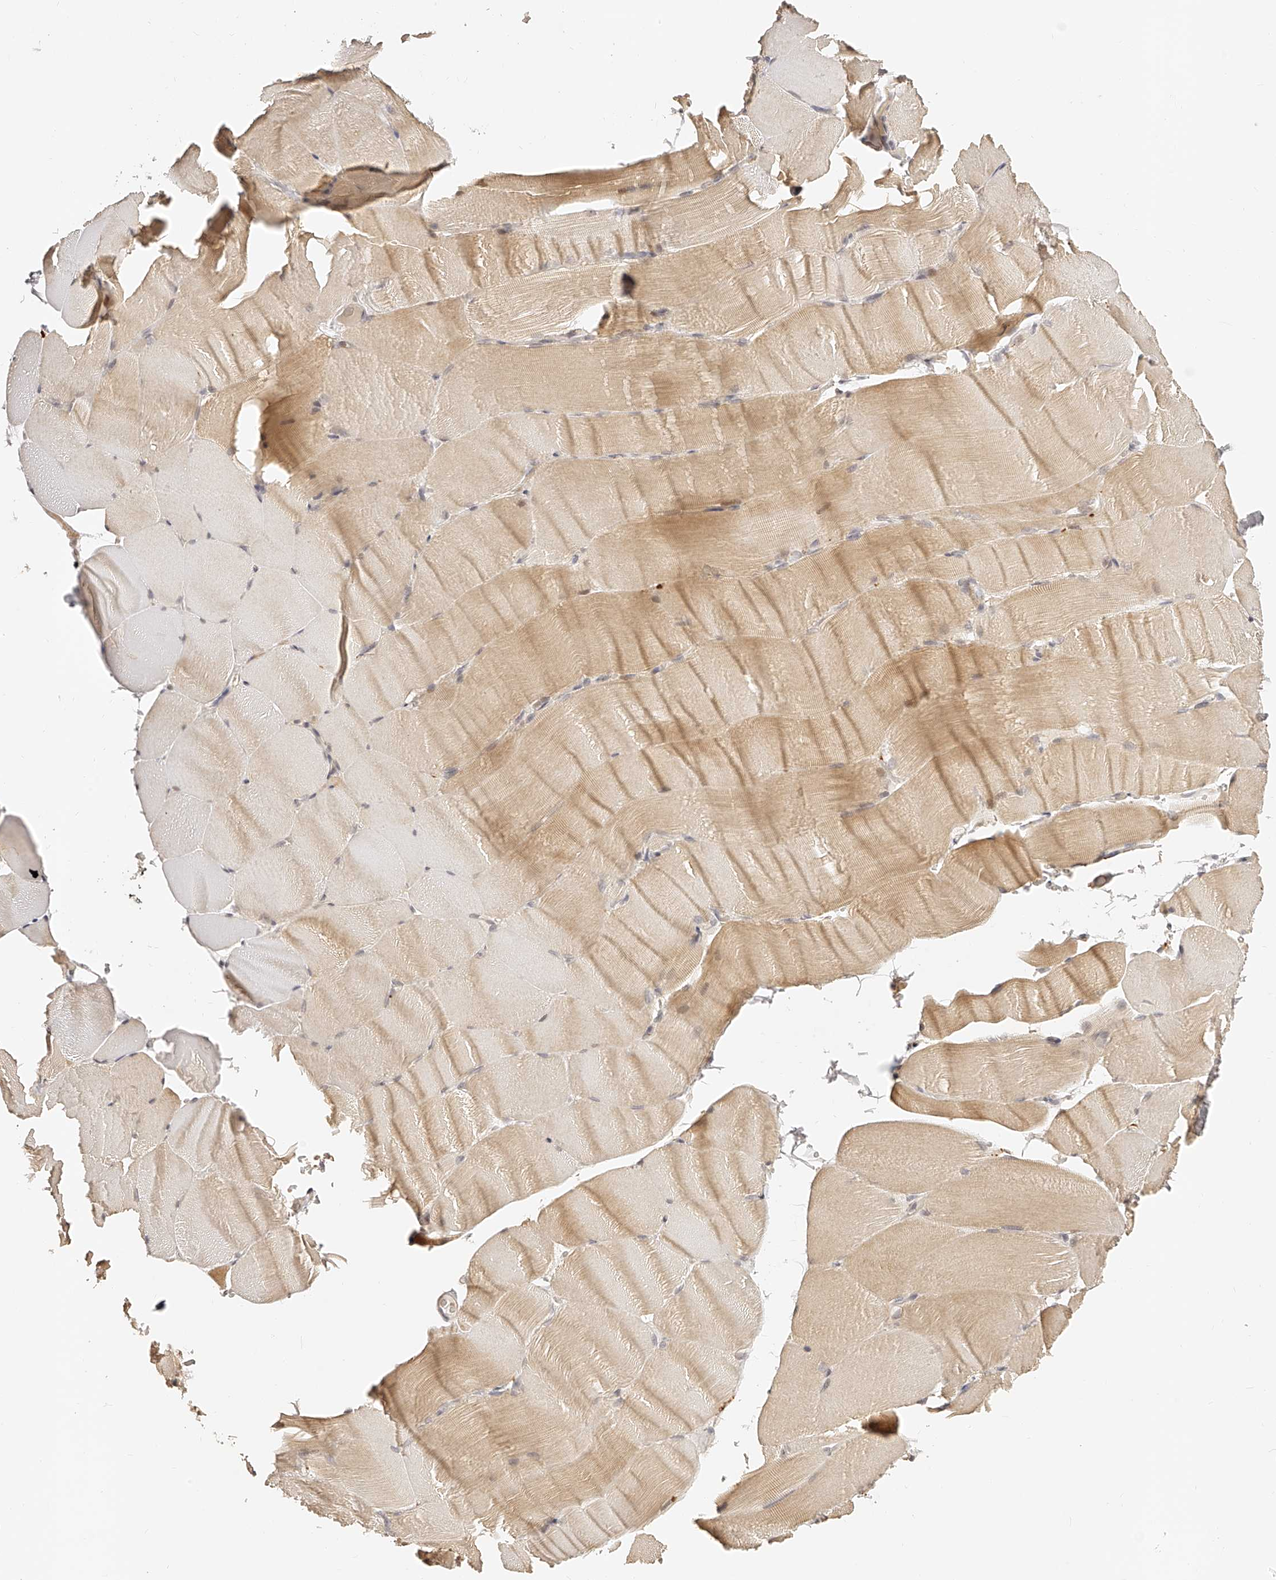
{"staining": {"intensity": "moderate", "quantity": "25%-75%", "location": "cytoplasmic/membranous"}, "tissue": "skeletal muscle", "cell_type": "Myocytes", "image_type": "normal", "snomed": [{"axis": "morphology", "description": "Normal tissue, NOS"}, {"axis": "topography", "description": "Skeletal muscle"}, {"axis": "topography", "description": "Parathyroid gland"}], "caption": "Skeletal muscle stained for a protein reveals moderate cytoplasmic/membranous positivity in myocytes. The staining was performed using DAB (3,3'-diaminobenzidine) to visualize the protein expression in brown, while the nuclei were stained in blue with hematoxylin (Magnification: 20x).", "gene": "ZNF789", "patient": {"sex": "female", "age": 37}}